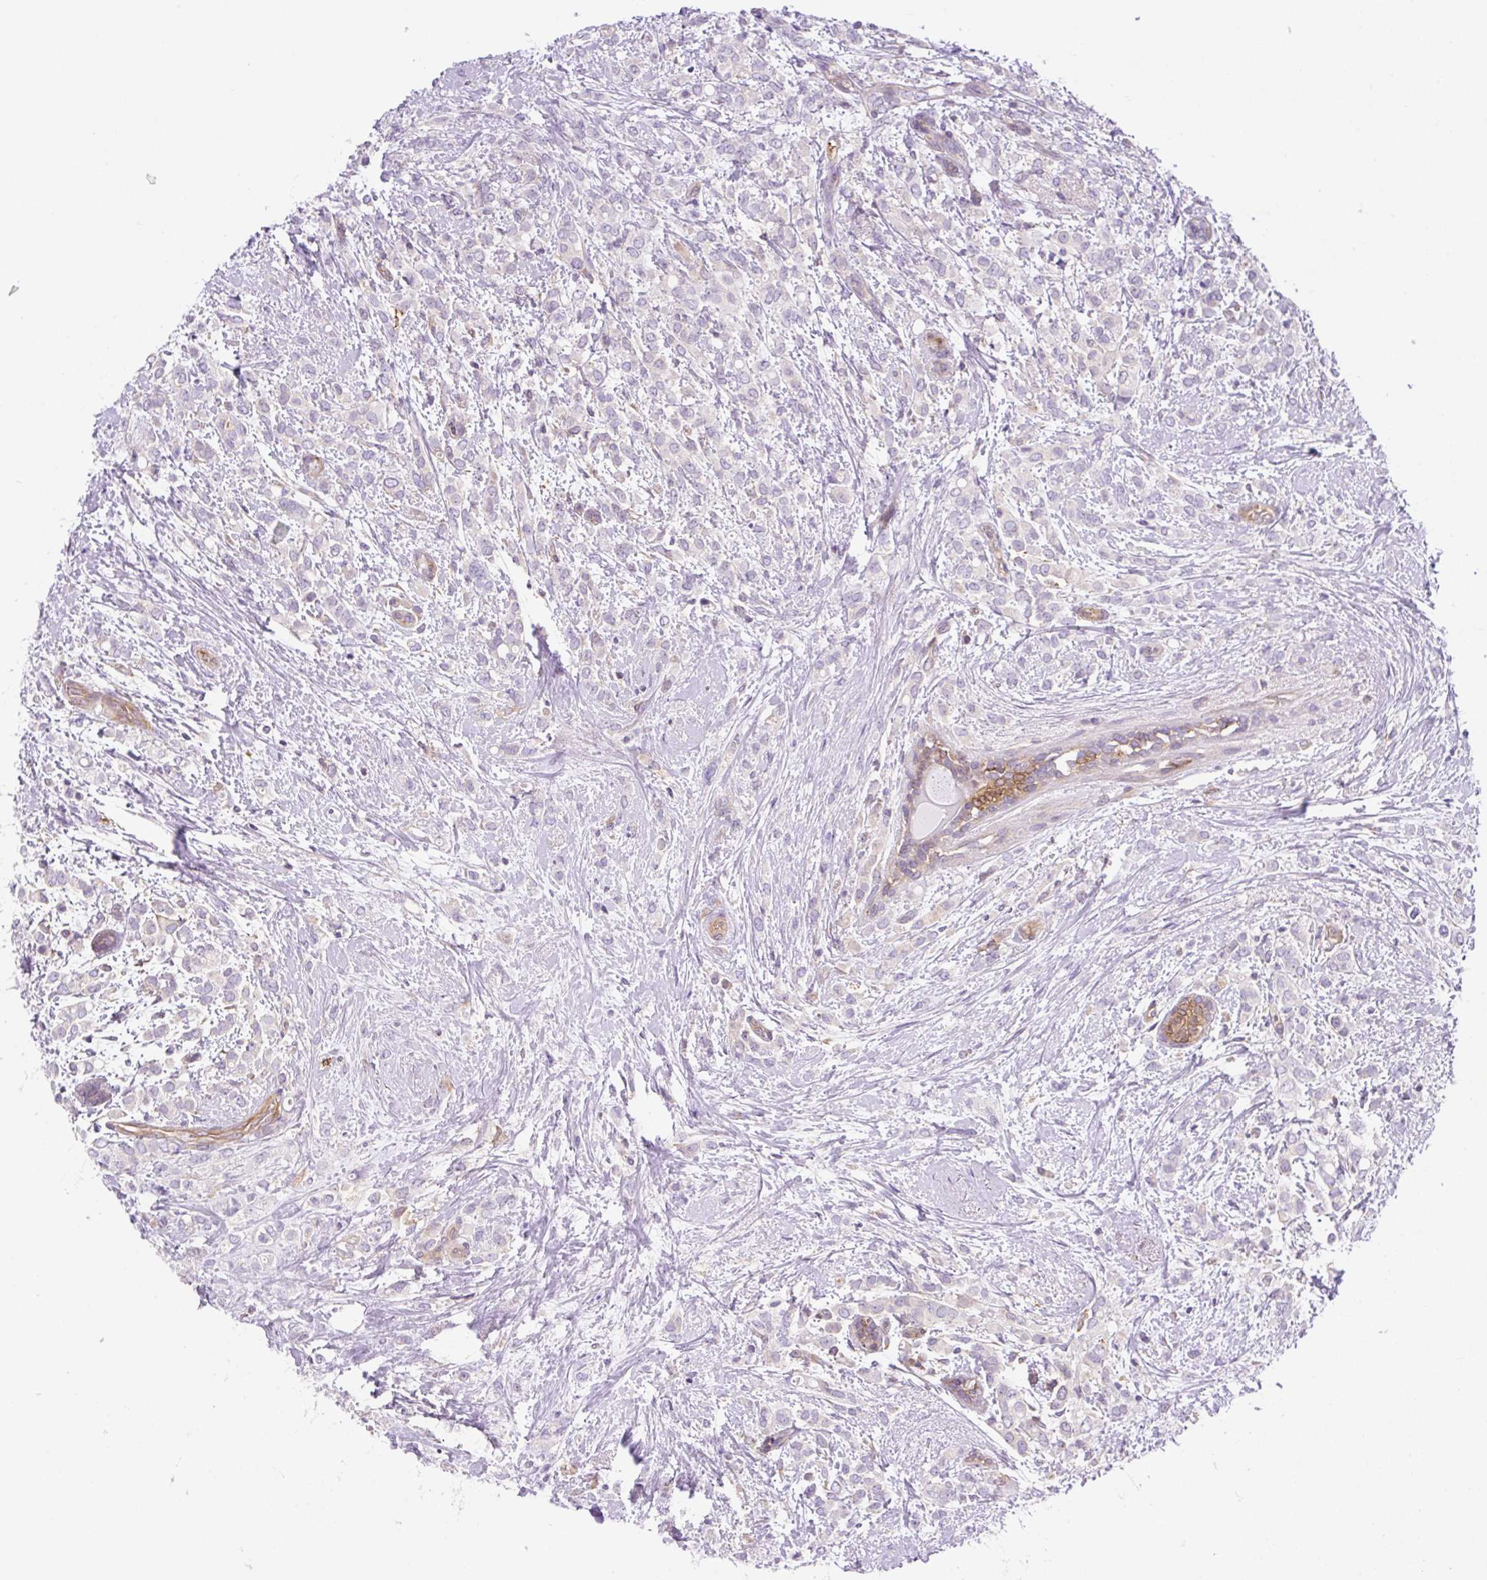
{"staining": {"intensity": "weak", "quantity": "25%-75%", "location": "cytoplasmic/membranous"}, "tissue": "breast cancer", "cell_type": "Tumor cells", "image_type": "cancer", "snomed": [{"axis": "morphology", "description": "Lobular carcinoma"}, {"axis": "topography", "description": "Breast"}], "caption": "This histopathology image reveals immunohistochemistry staining of human breast lobular carcinoma, with low weak cytoplasmic/membranous staining in approximately 25%-75% of tumor cells.", "gene": "CAMK2B", "patient": {"sex": "female", "age": 68}}